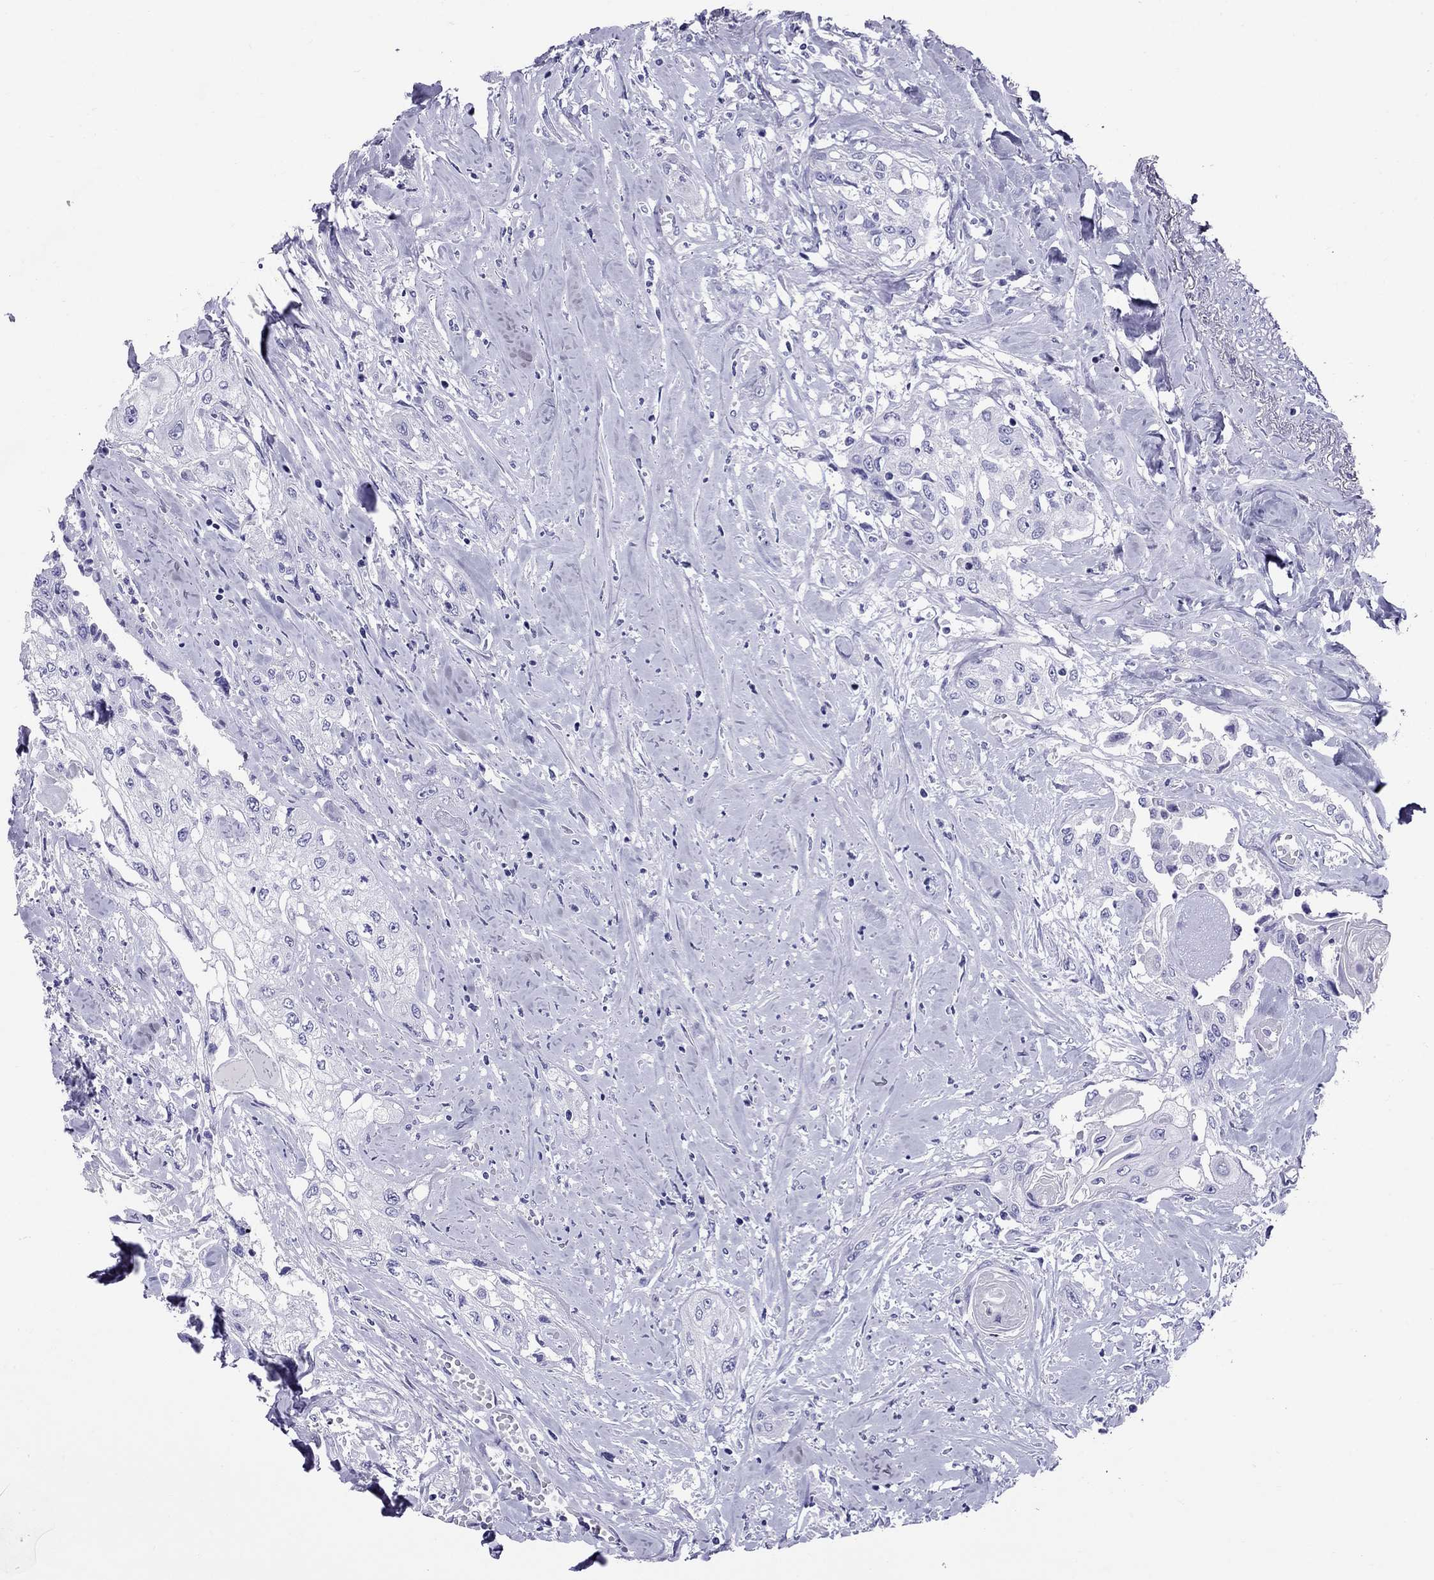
{"staining": {"intensity": "negative", "quantity": "none", "location": "none"}, "tissue": "head and neck cancer", "cell_type": "Tumor cells", "image_type": "cancer", "snomed": [{"axis": "morphology", "description": "Normal tissue, NOS"}, {"axis": "morphology", "description": "Squamous cell carcinoma, NOS"}, {"axis": "topography", "description": "Oral tissue"}, {"axis": "topography", "description": "Peripheral nerve tissue"}, {"axis": "topography", "description": "Head-Neck"}], "caption": "A high-resolution photomicrograph shows immunohistochemistry staining of head and neck cancer (squamous cell carcinoma), which demonstrates no significant staining in tumor cells.", "gene": "AVPR1B", "patient": {"sex": "female", "age": 59}}